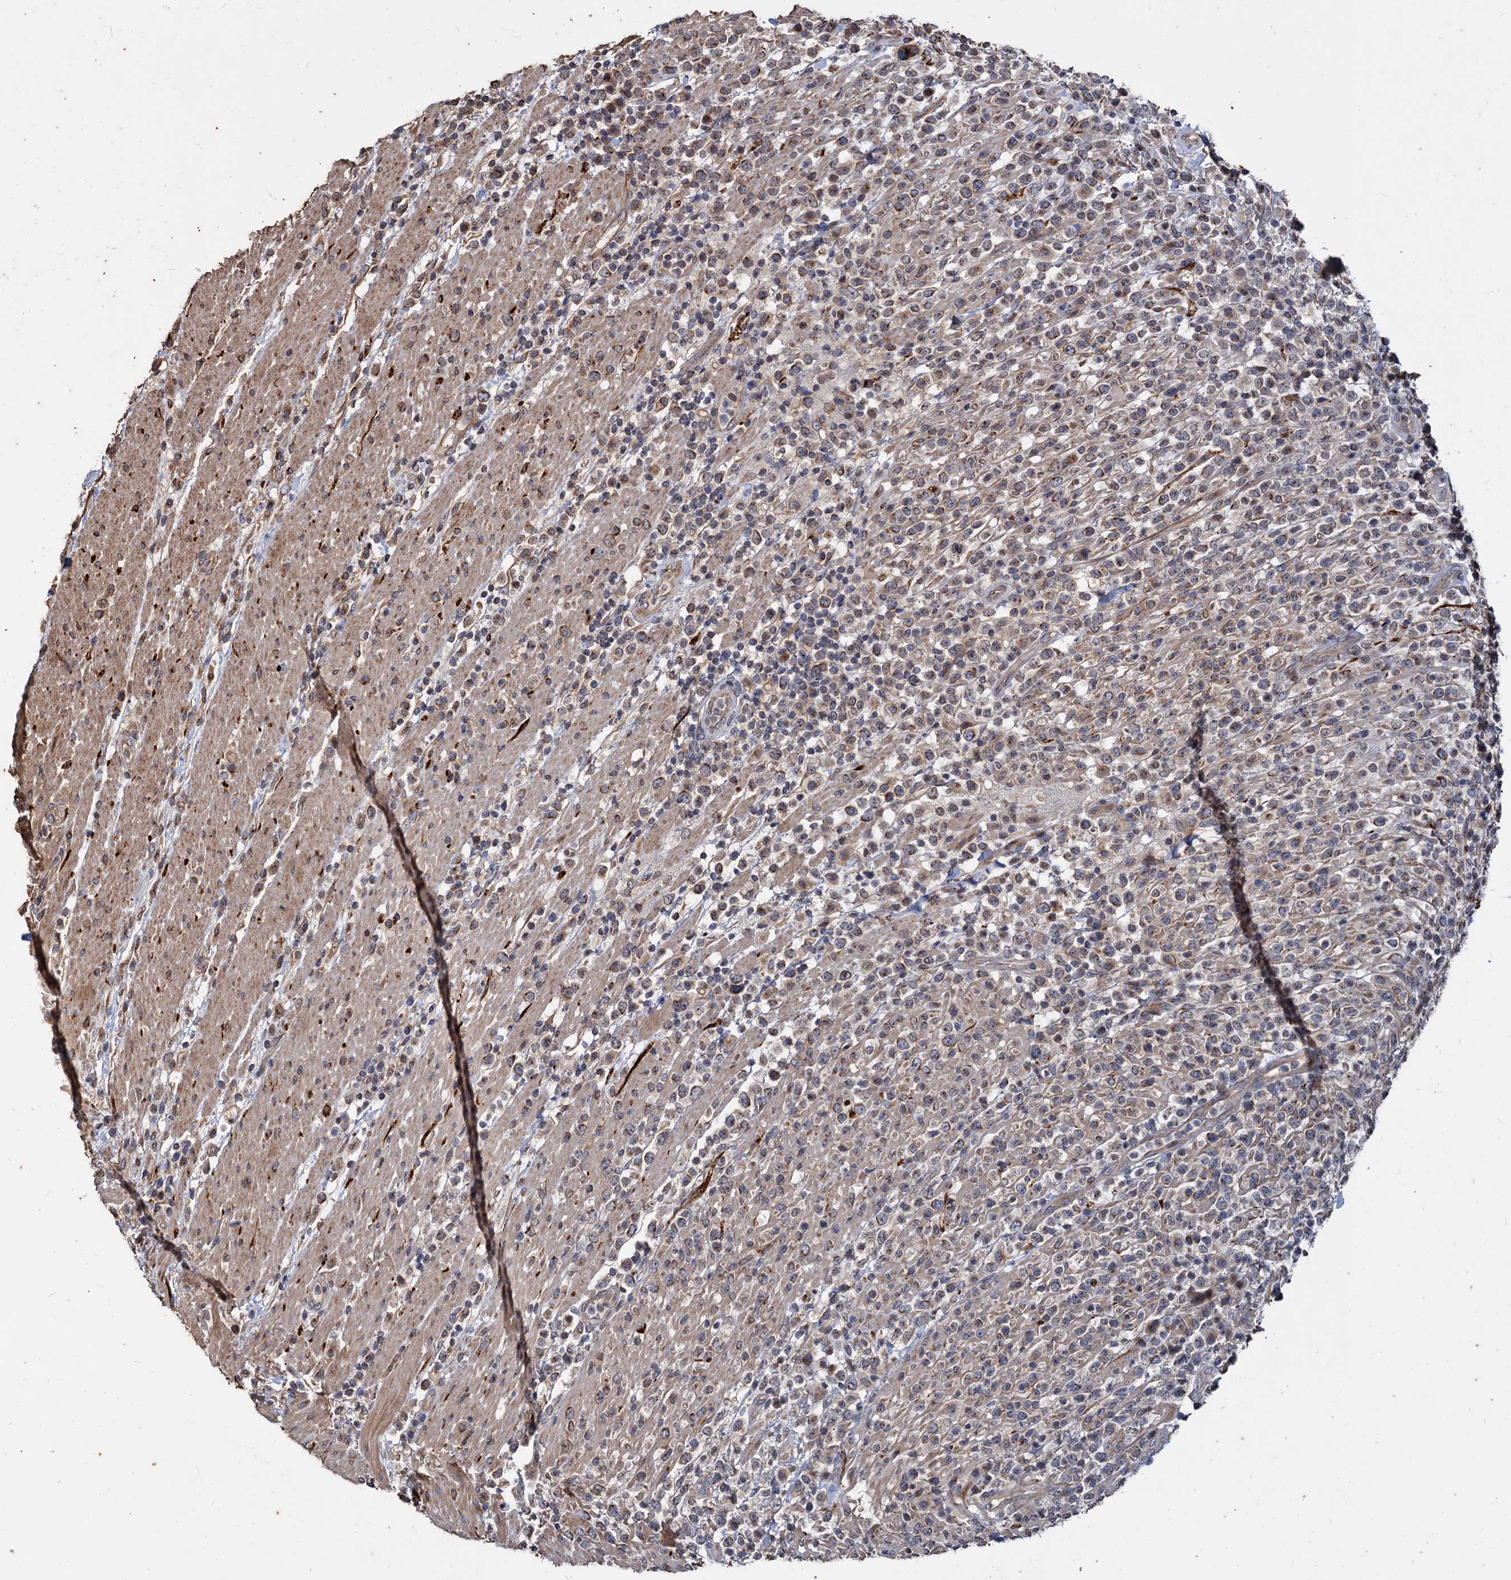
{"staining": {"intensity": "weak", "quantity": "<25%", "location": "cytoplasmic/membranous"}, "tissue": "lymphoma", "cell_type": "Tumor cells", "image_type": "cancer", "snomed": [{"axis": "morphology", "description": "Malignant lymphoma, non-Hodgkin's type, High grade"}, {"axis": "topography", "description": "Colon"}], "caption": "Tumor cells show no significant protein positivity in lymphoma.", "gene": "DEPDC4", "patient": {"sex": "female", "age": 53}}